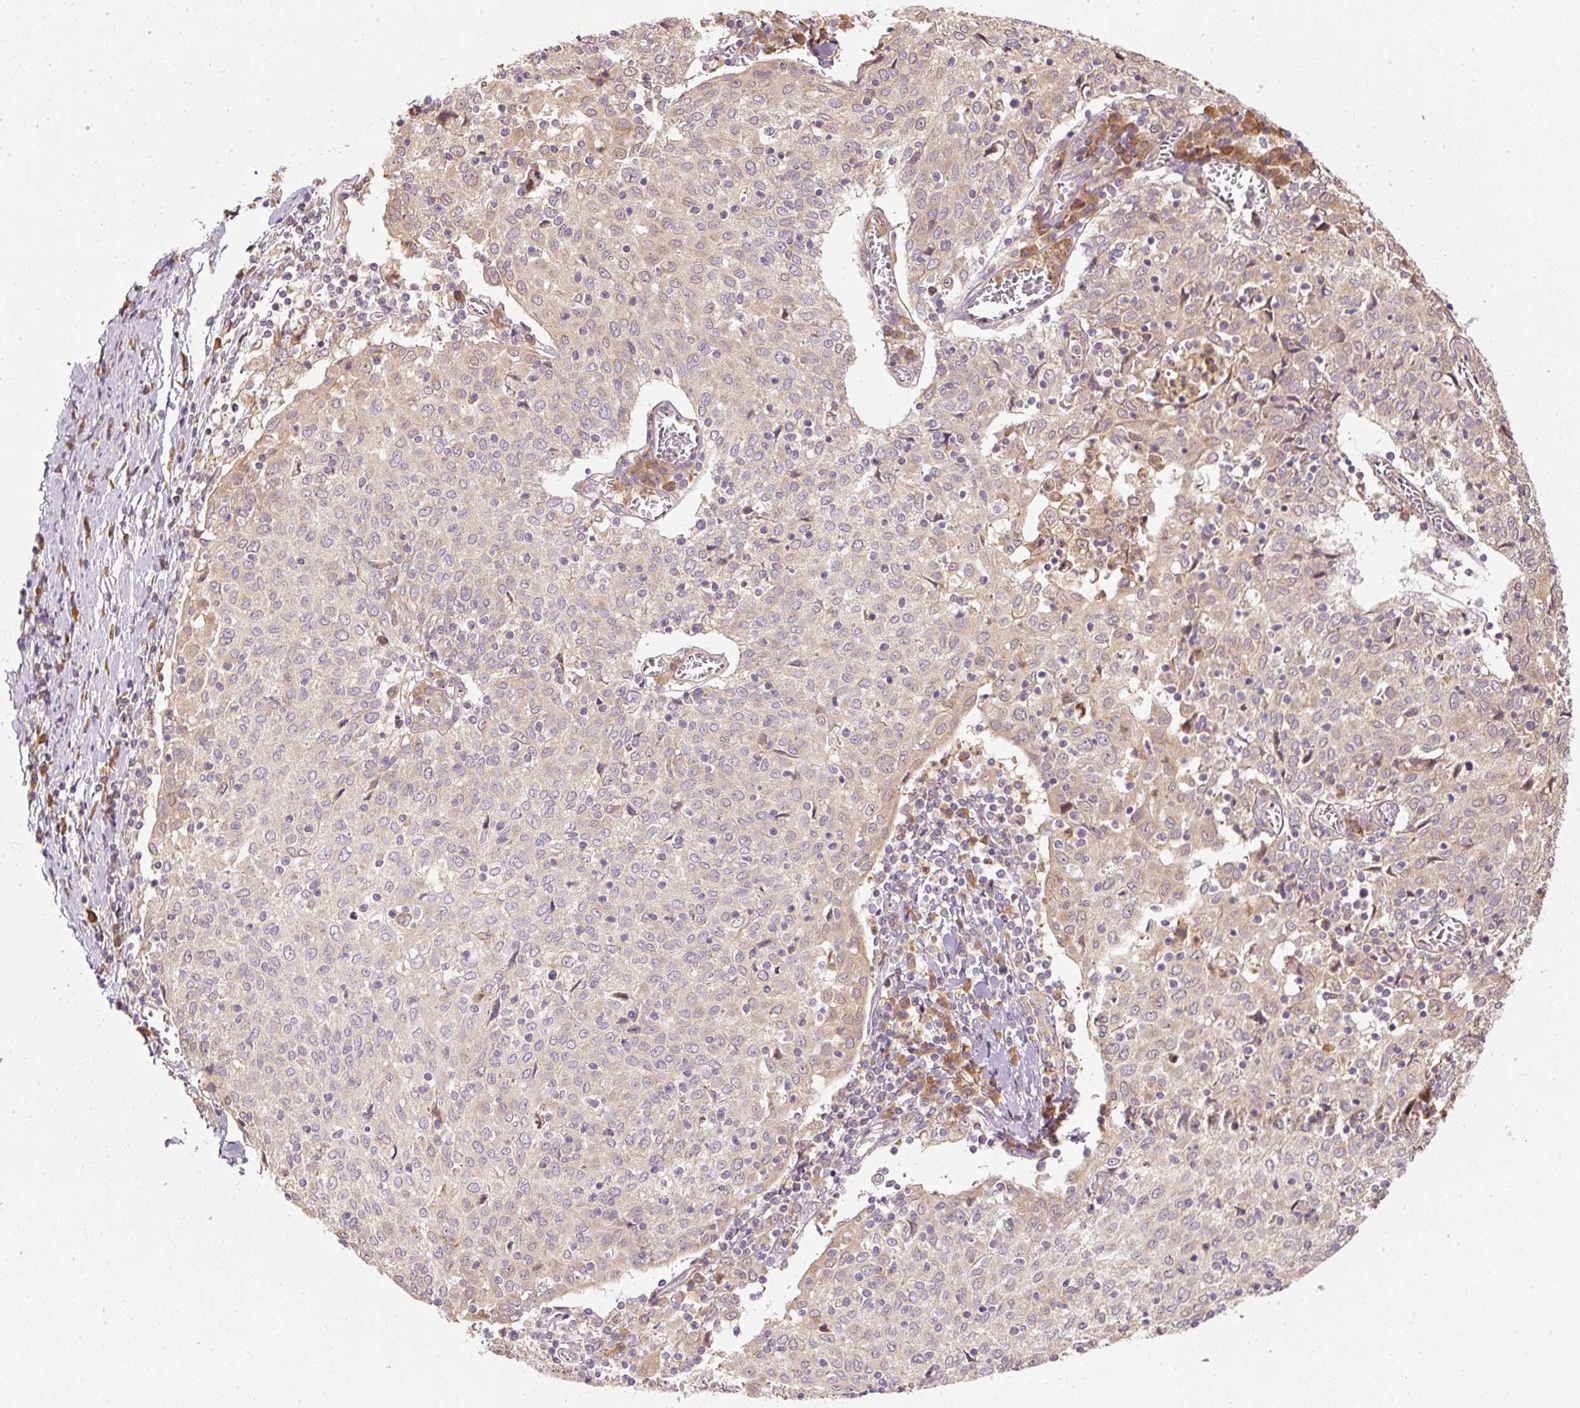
{"staining": {"intensity": "weak", "quantity": "25%-75%", "location": "cytoplasmic/membranous"}, "tissue": "cervical cancer", "cell_type": "Tumor cells", "image_type": "cancer", "snomed": [{"axis": "morphology", "description": "Squamous cell carcinoma, NOS"}, {"axis": "topography", "description": "Cervix"}], "caption": "This photomicrograph shows immunohistochemistry staining of human cervical squamous cell carcinoma, with low weak cytoplasmic/membranous positivity in about 25%-75% of tumor cells.", "gene": "CTTNBP2", "patient": {"sex": "female", "age": 52}}